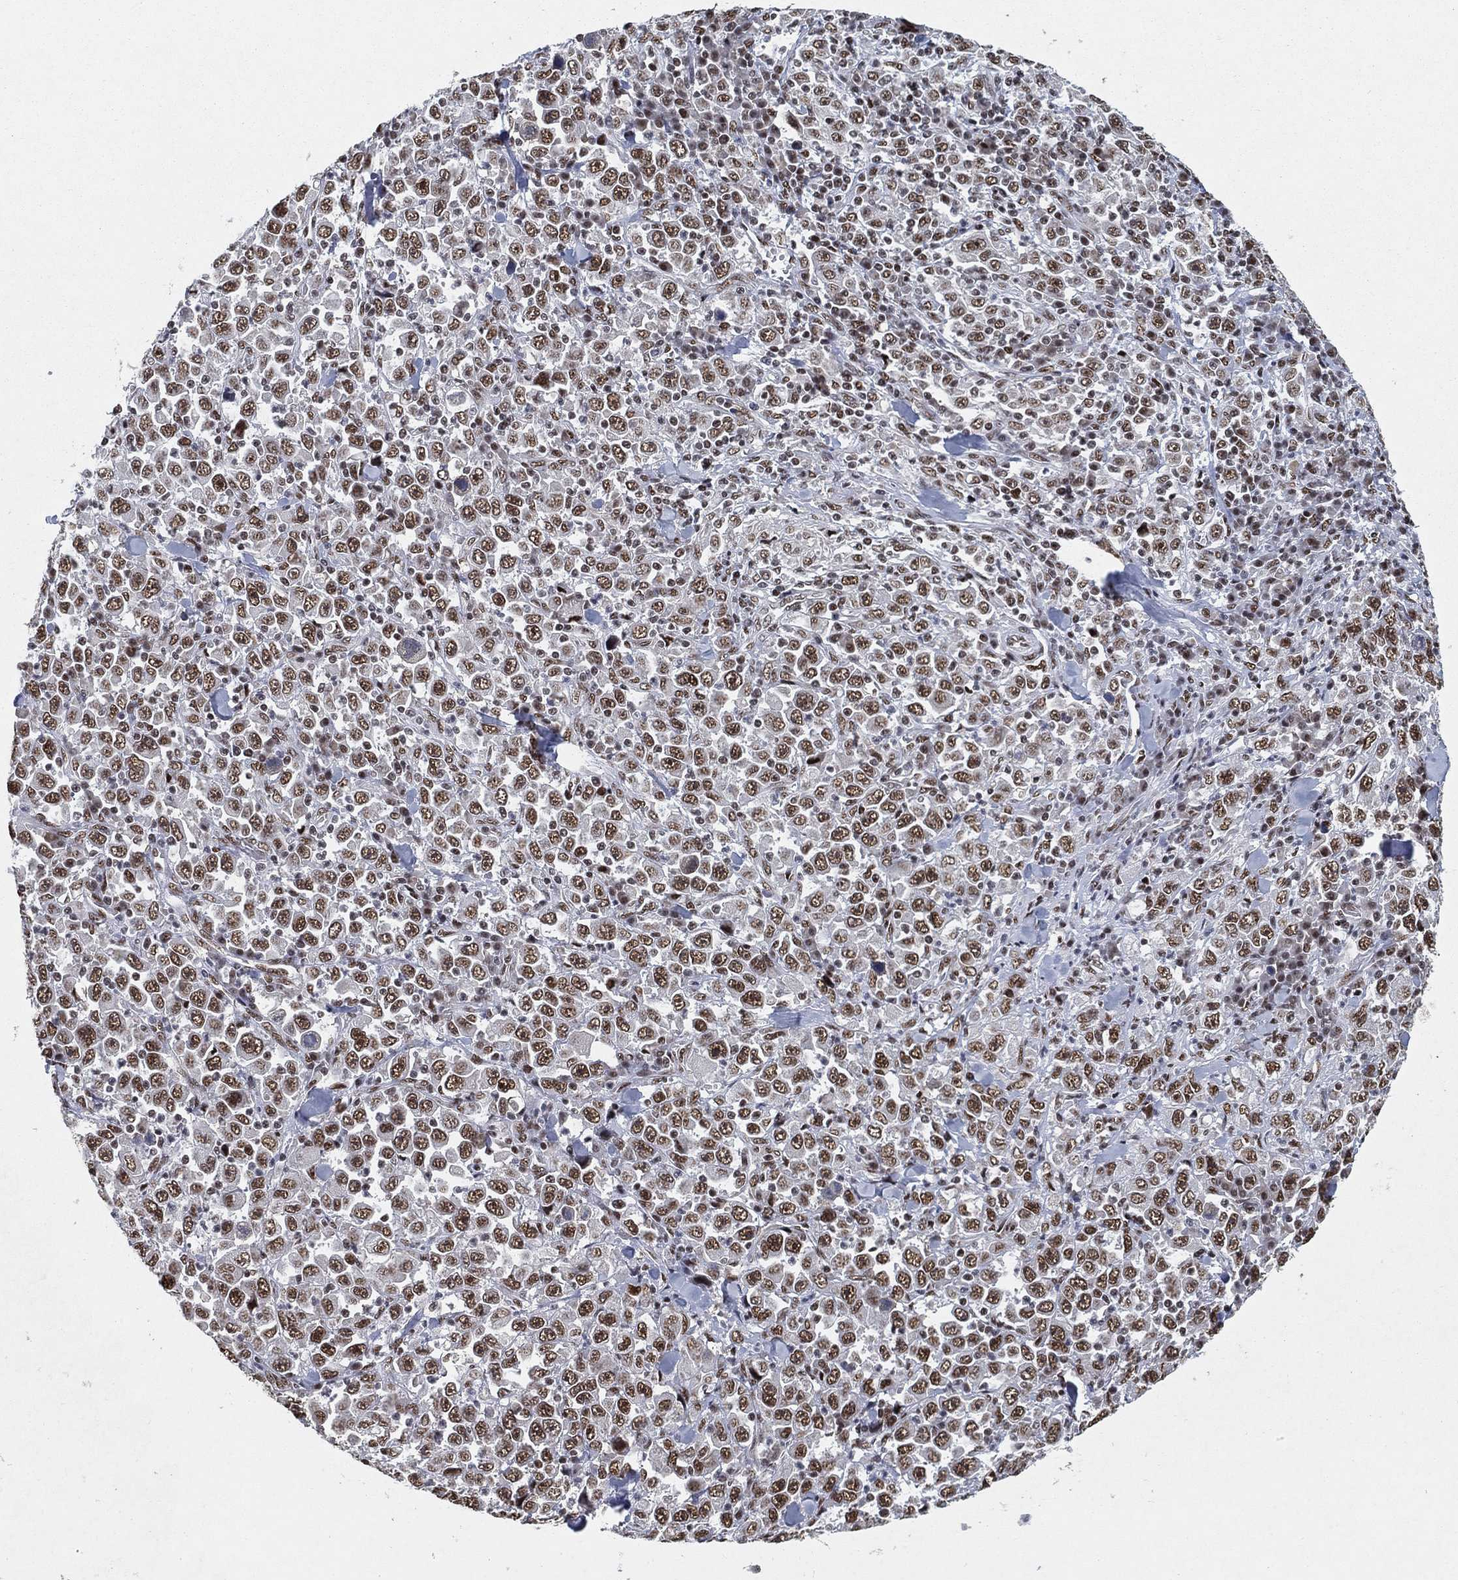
{"staining": {"intensity": "strong", "quantity": ">75%", "location": "nuclear"}, "tissue": "stomach cancer", "cell_type": "Tumor cells", "image_type": "cancer", "snomed": [{"axis": "morphology", "description": "Normal tissue, NOS"}, {"axis": "morphology", "description": "Adenocarcinoma, NOS"}, {"axis": "topography", "description": "Stomach, upper"}, {"axis": "topography", "description": "Stomach"}], "caption": "Approximately >75% of tumor cells in adenocarcinoma (stomach) reveal strong nuclear protein staining as visualized by brown immunohistochemical staining.", "gene": "DDX27", "patient": {"sex": "male", "age": 59}}